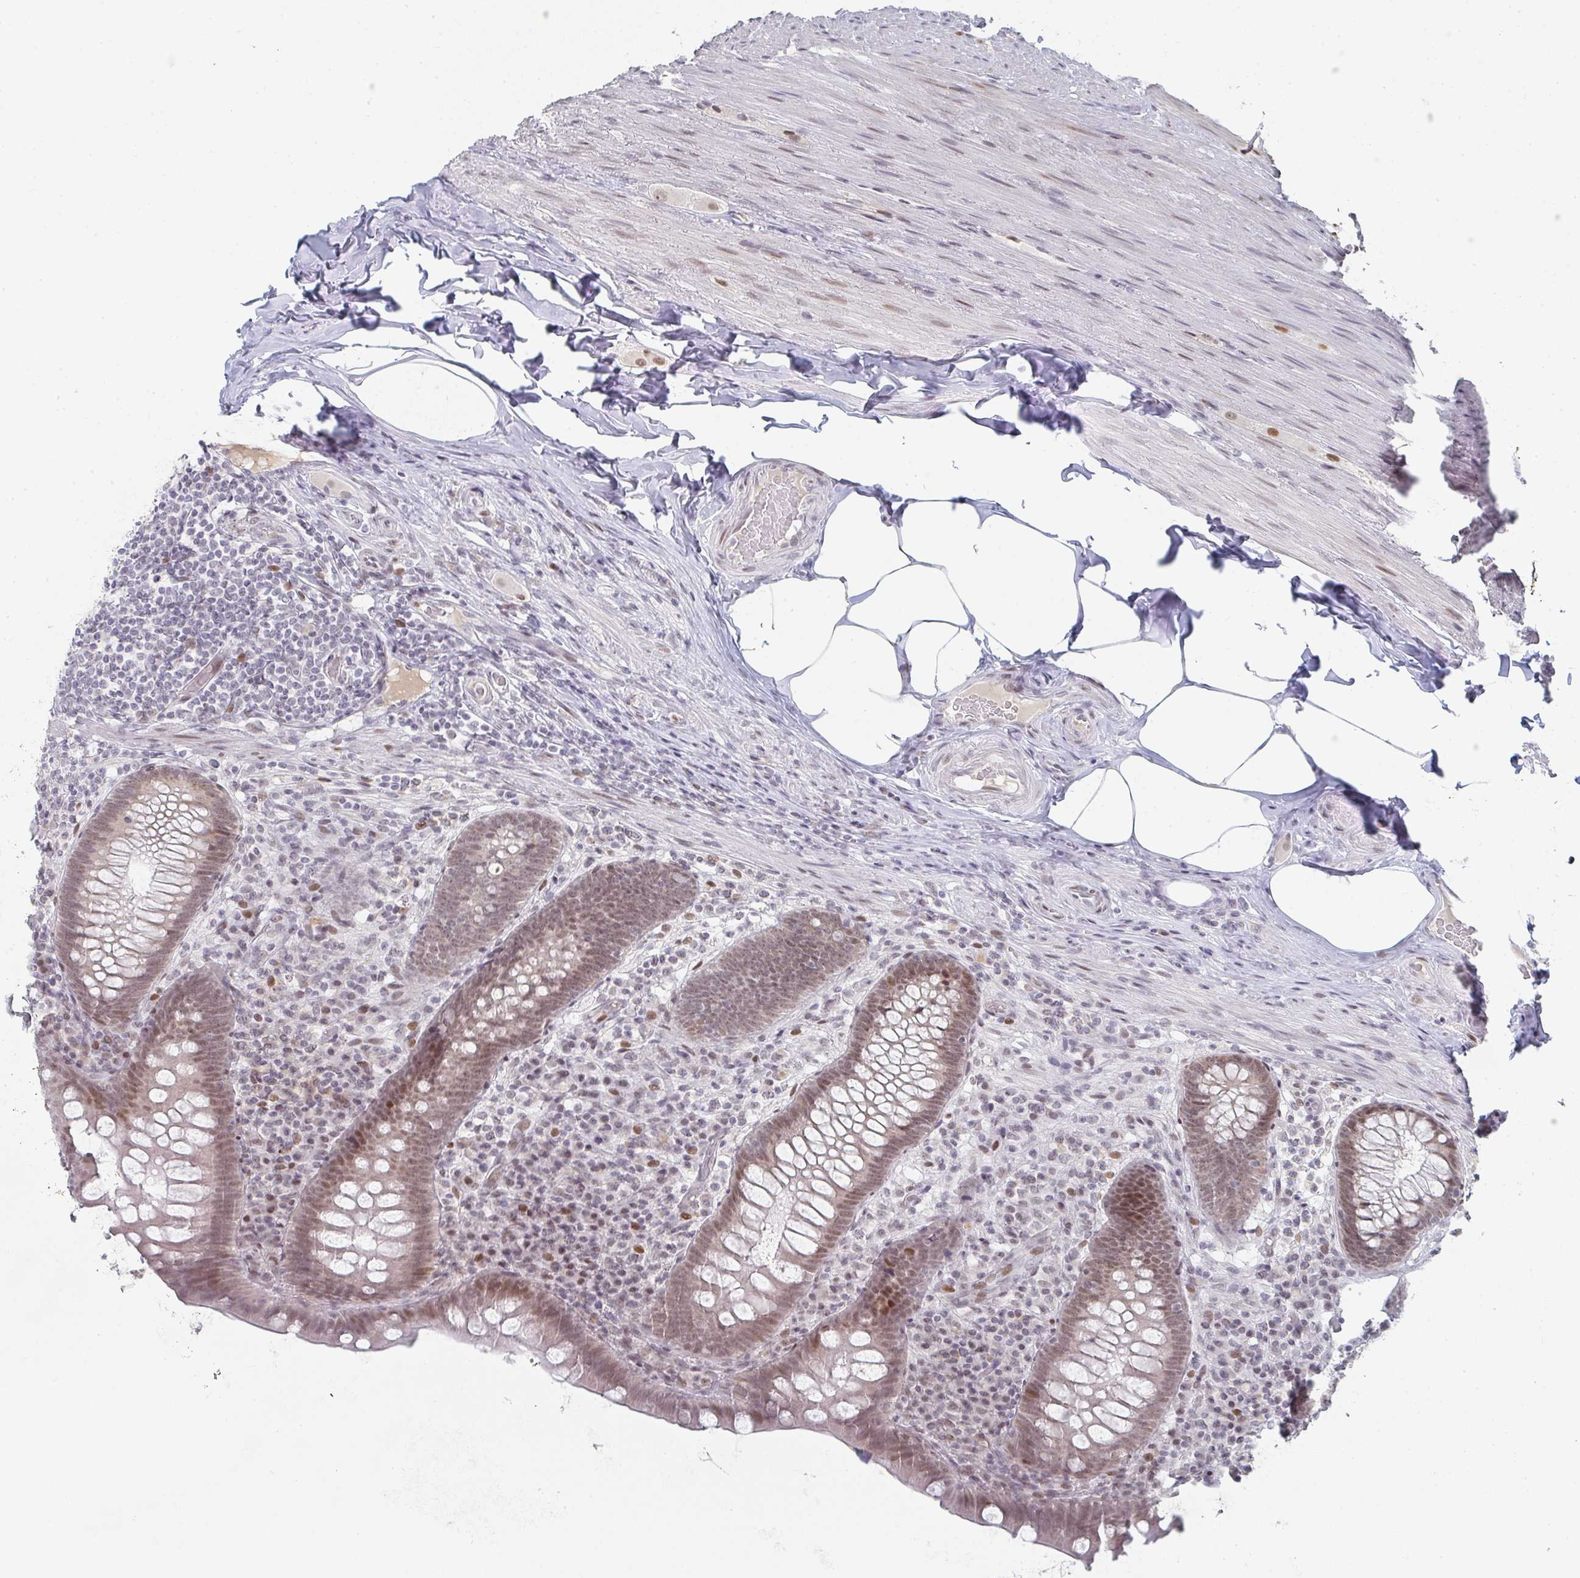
{"staining": {"intensity": "moderate", "quantity": "25%-75%", "location": "nuclear"}, "tissue": "appendix", "cell_type": "Glandular cells", "image_type": "normal", "snomed": [{"axis": "morphology", "description": "Normal tissue, NOS"}, {"axis": "topography", "description": "Appendix"}], "caption": "High-magnification brightfield microscopy of normal appendix stained with DAB (brown) and counterstained with hematoxylin (blue). glandular cells exhibit moderate nuclear expression is appreciated in approximately25%-75% of cells. (DAB (3,3'-diaminobenzidine) IHC, brown staining for protein, blue staining for nuclei).", "gene": "LIN54", "patient": {"sex": "male", "age": 71}}